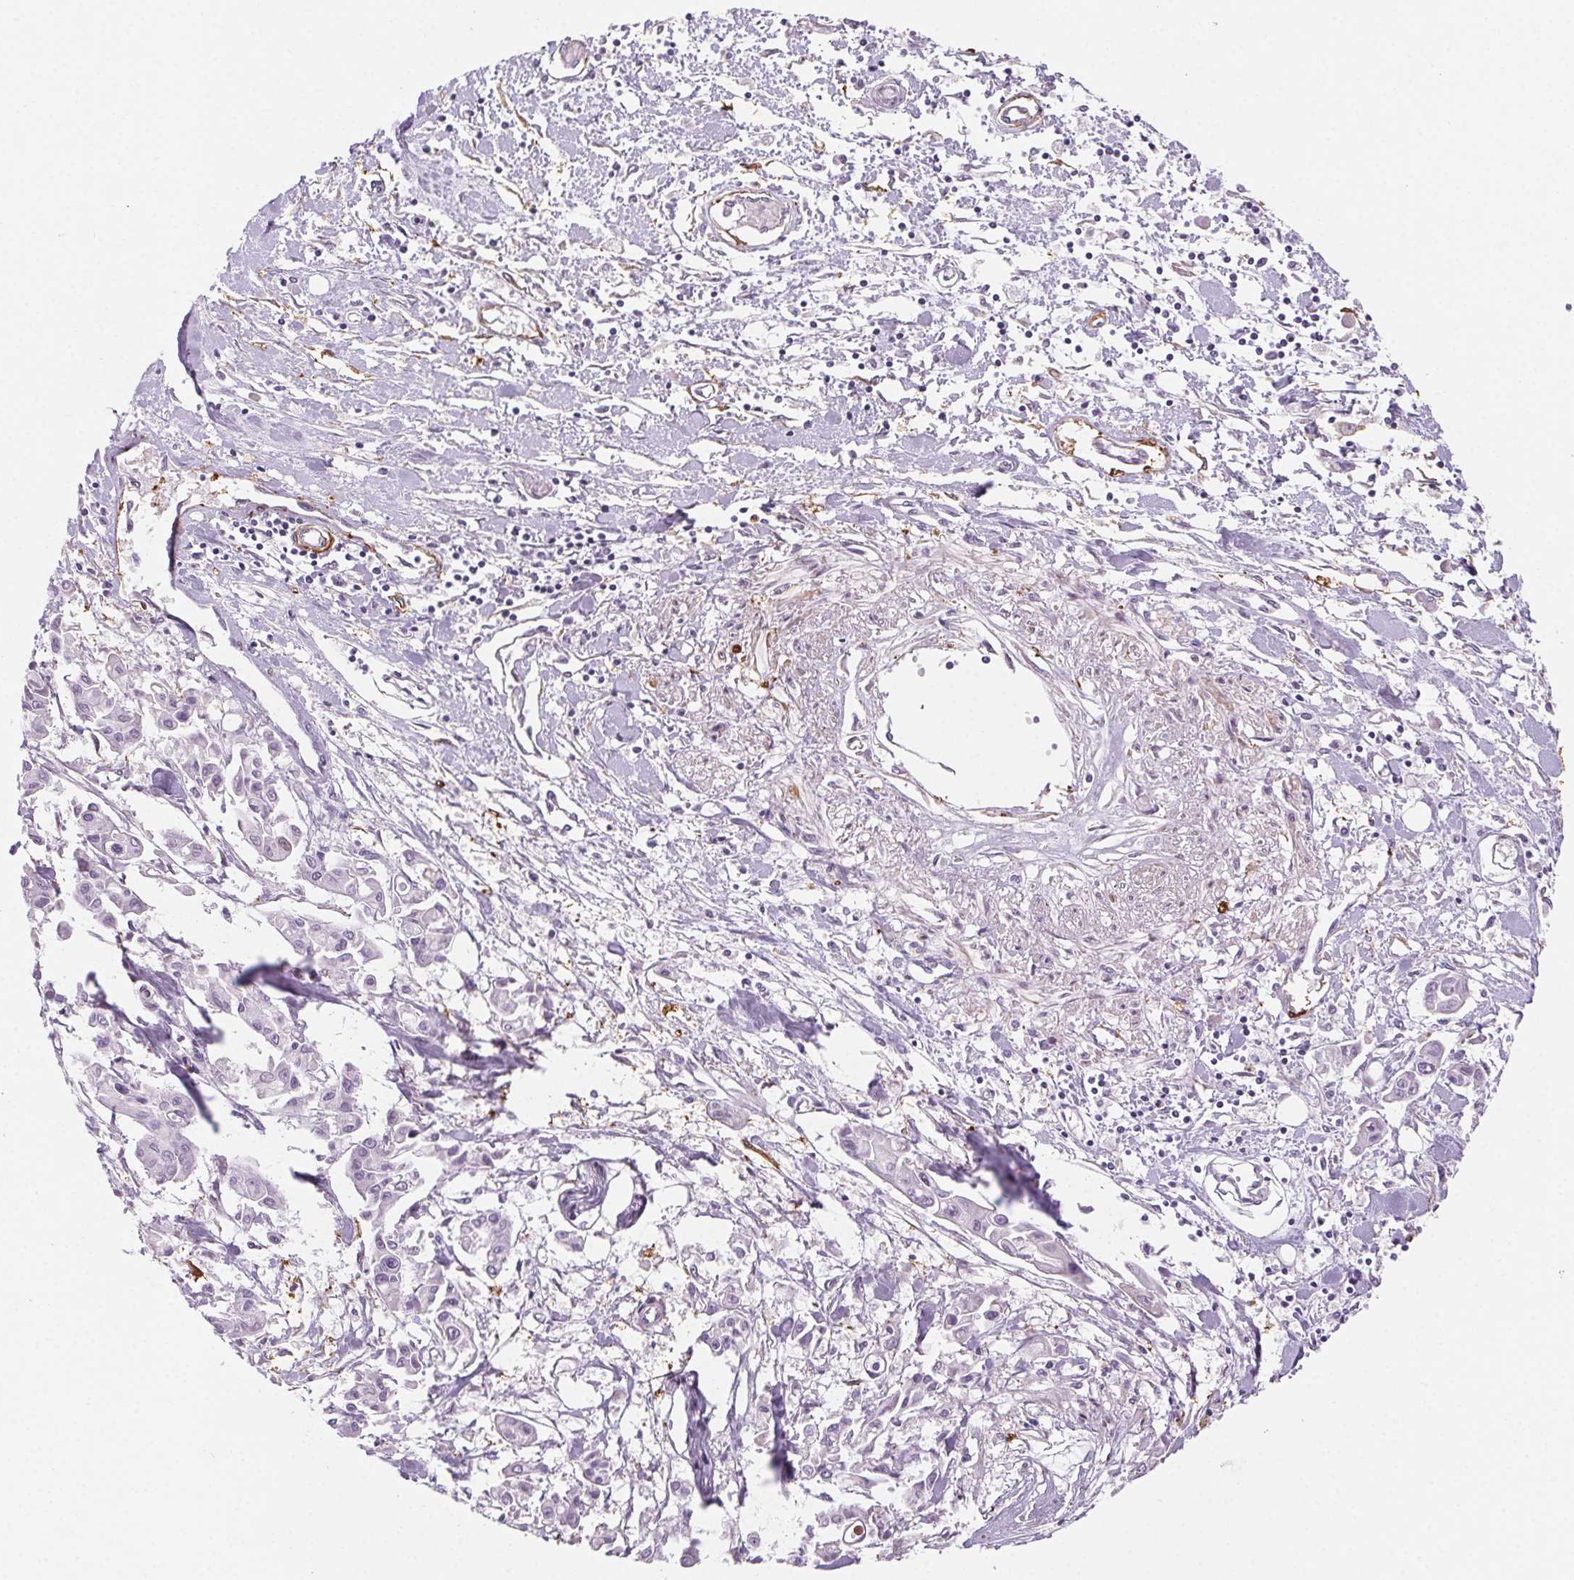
{"staining": {"intensity": "negative", "quantity": "none", "location": "none"}, "tissue": "pancreatic cancer", "cell_type": "Tumor cells", "image_type": "cancer", "snomed": [{"axis": "morphology", "description": "Adenocarcinoma, NOS"}, {"axis": "topography", "description": "Pancreas"}], "caption": "High power microscopy photomicrograph of an immunohistochemistry (IHC) micrograph of adenocarcinoma (pancreatic), revealing no significant staining in tumor cells.", "gene": "GPX8", "patient": {"sex": "male", "age": 61}}